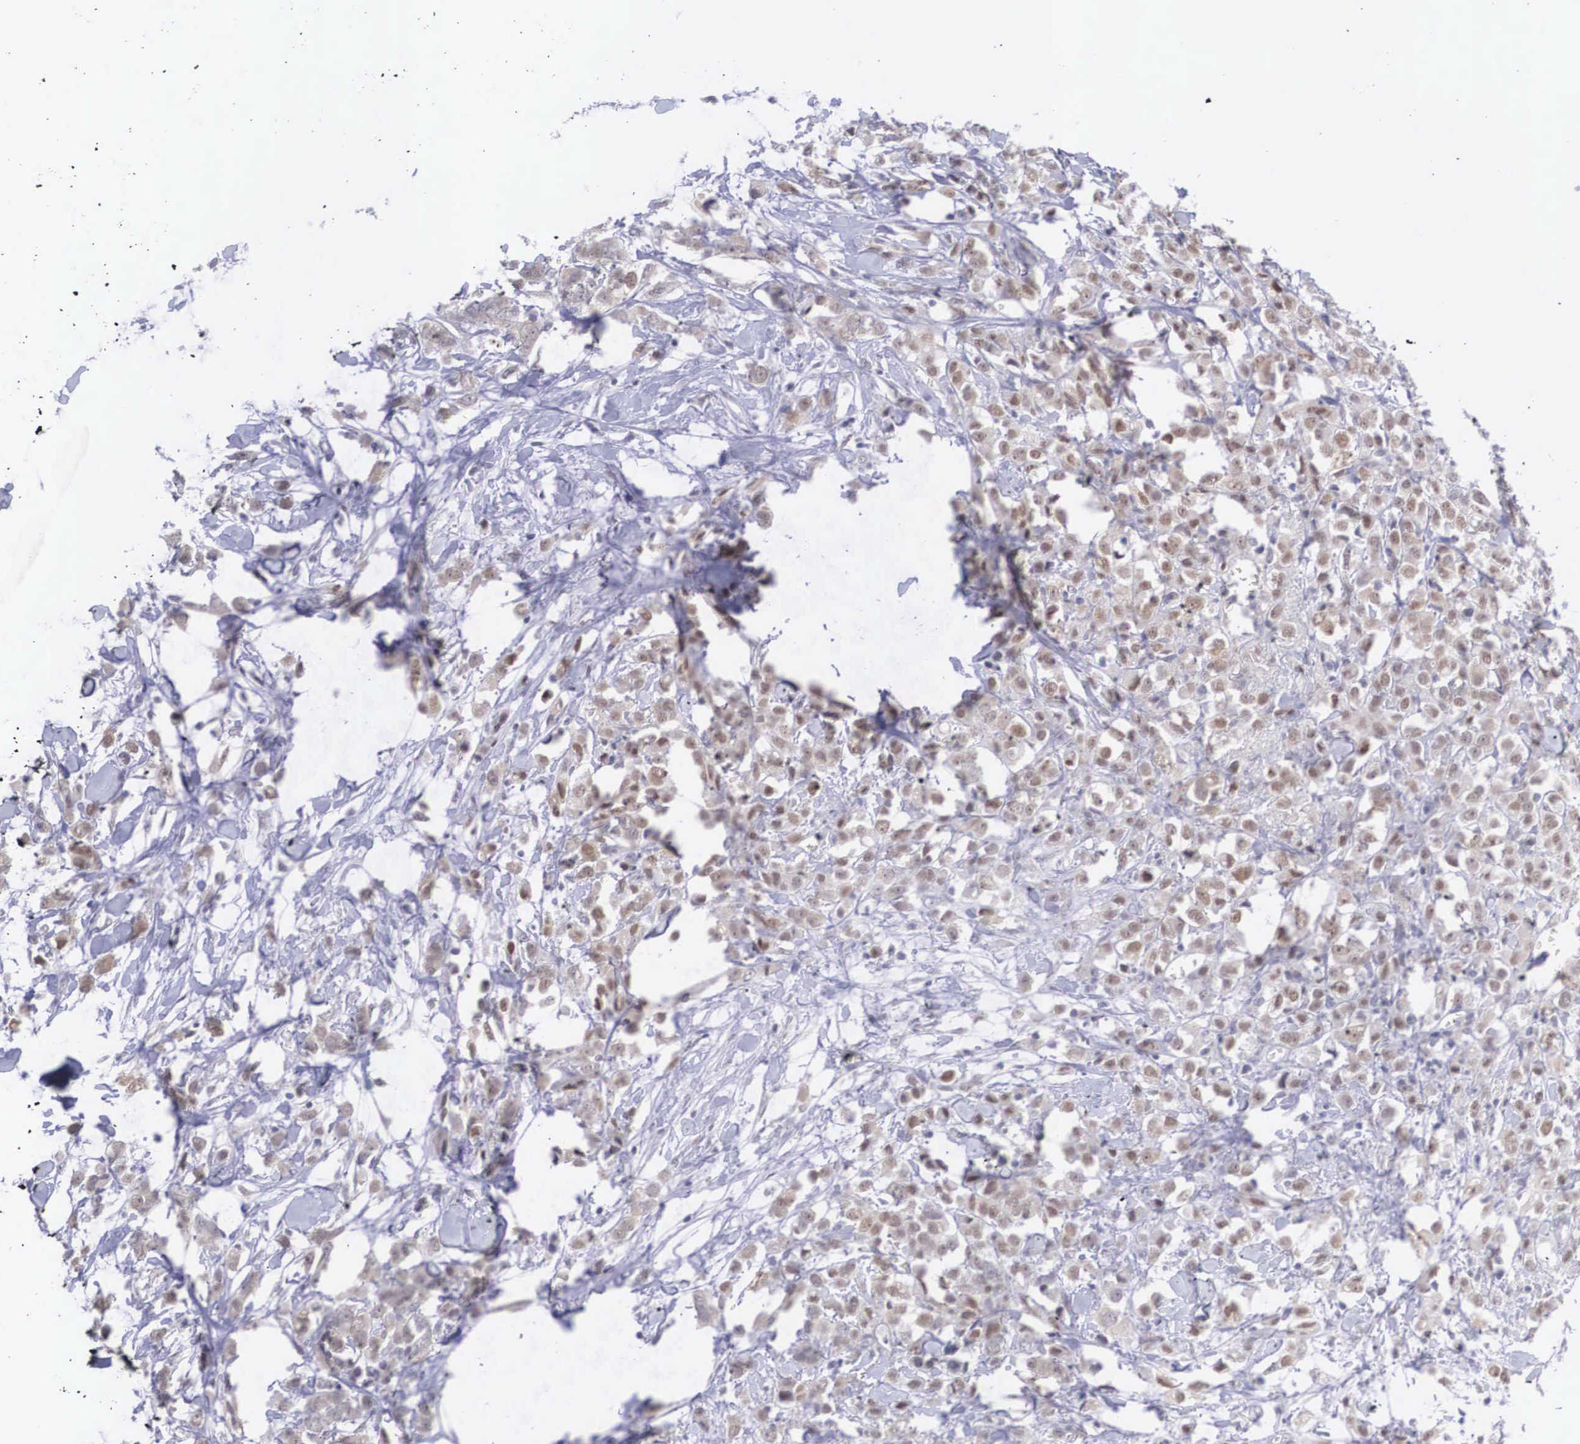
{"staining": {"intensity": "weak", "quantity": ">75%", "location": "cytoplasmic/membranous,nuclear"}, "tissue": "breast cancer", "cell_type": "Tumor cells", "image_type": "cancer", "snomed": [{"axis": "morphology", "description": "Lobular carcinoma"}, {"axis": "topography", "description": "Breast"}], "caption": "Weak cytoplasmic/membranous and nuclear expression for a protein is seen in about >75% of tumor cells of lobular carcinoma (breast) using immunohistochemistry.", "gene": "NINL", "patient": {"sex": "female", "age": 57}}